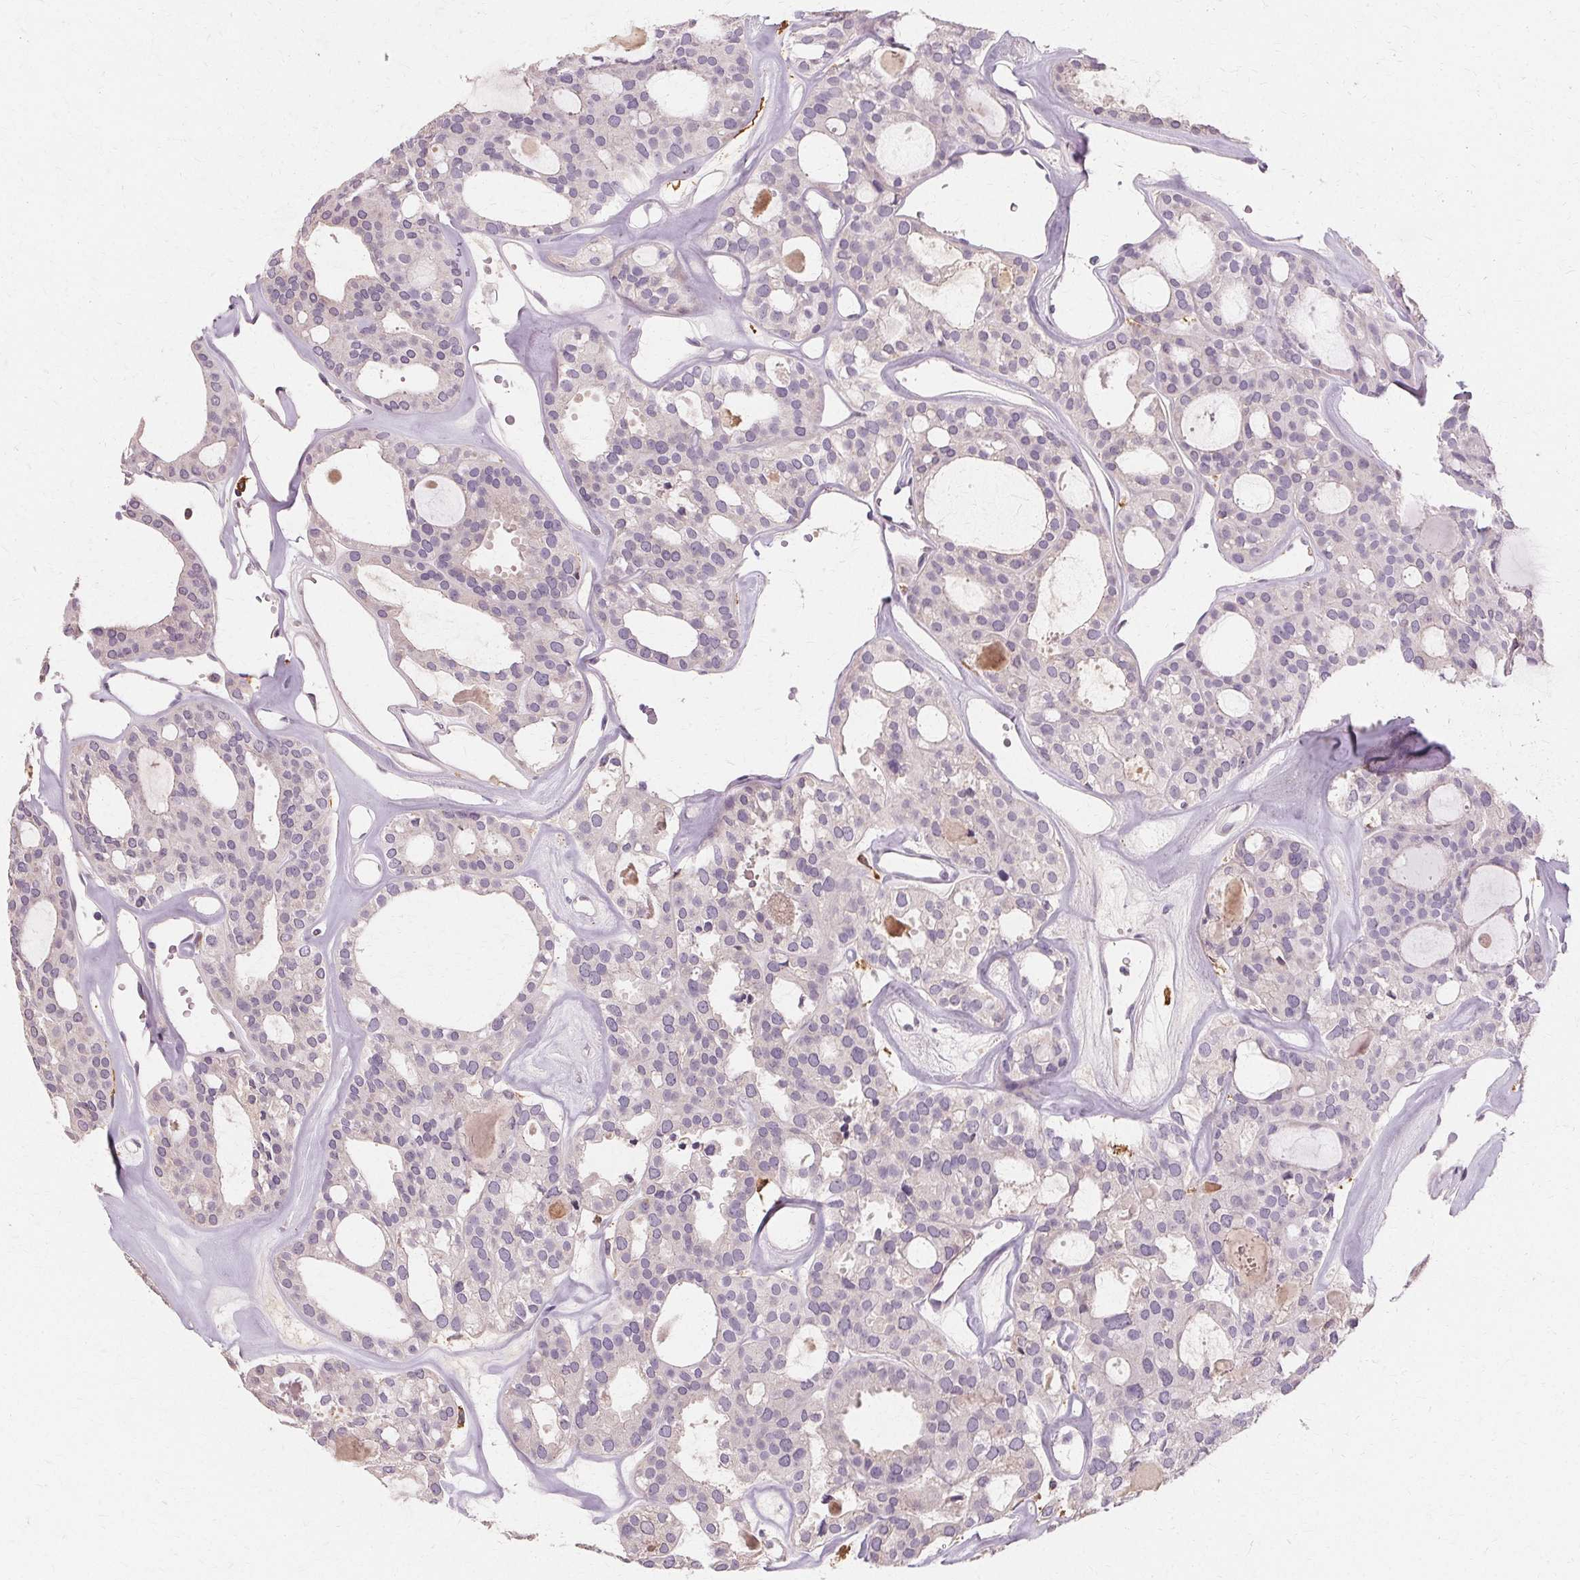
{"staining": {"intensity": "negative", "quantity": "none", "location": "none"}, "tissue": "thyroid cancer", "cell_type": "Tumor cells", "image_type": "cancer", "snomed": [{"axis": "morphology", "description": "Follicular adenoma carcinoma, NOS"}, {"axis": "topography", "description": "Thyroid gland"}], "caption": "The immunohistochemistry (IHC) photomicrograph has no significant staining in tumor cells of thyroid follicular adenoma carcinoma tissue.", "gene": "IFNGR1", "patient": {"sex": "male", "age": 75}}